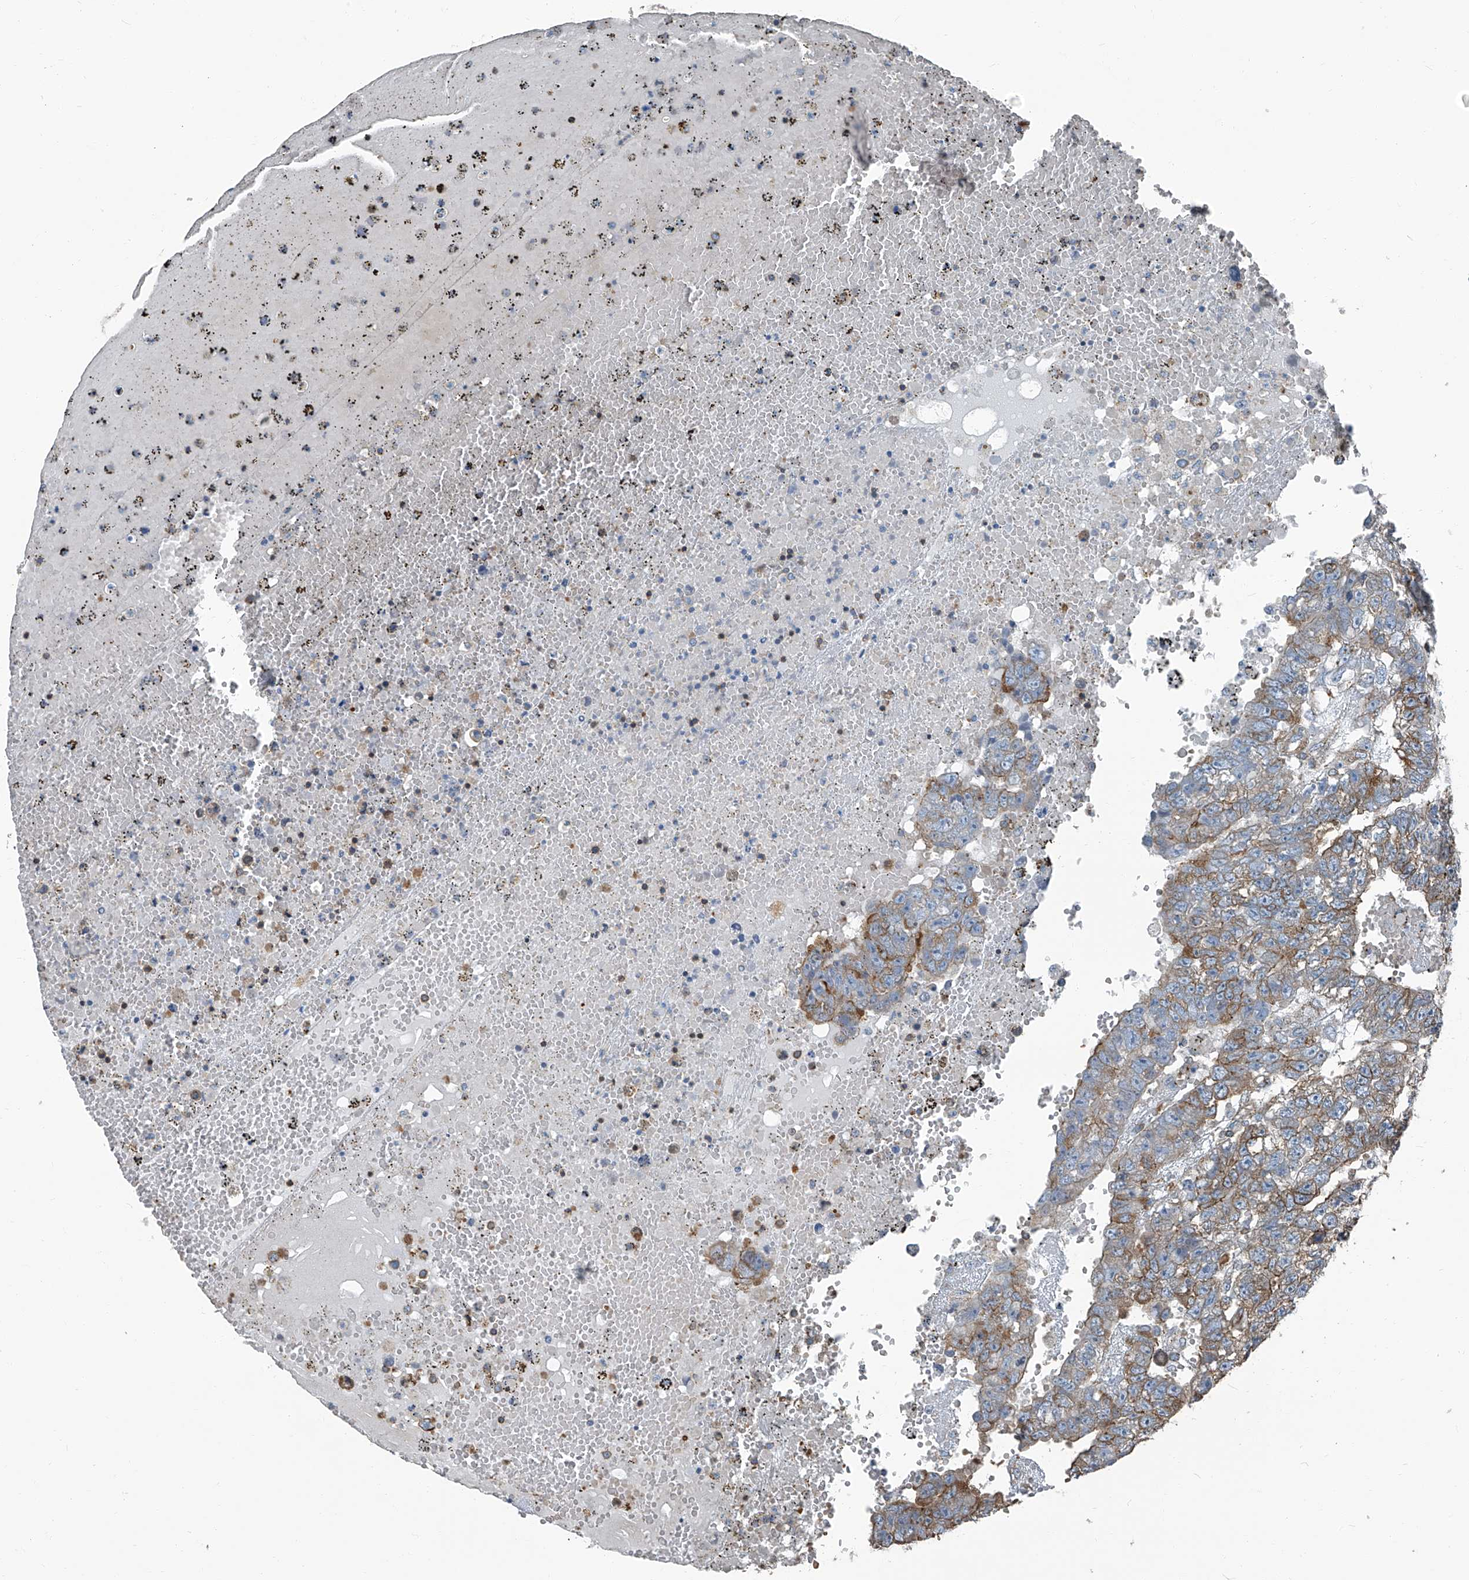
{"staining": {"intensity": "moderate", "quantity": "<25%", "location": "cytoplasmic/membranous"}, "tissue": "testis cancer", "cell_type": "Tumor cells", "image_type": "cancer", "snomed": [{"axis": "morphology", "description": "Carcinoma, Embryonal, NOS"}, {"axis": "topography", "description": "Testis"}], "caption": "Testis cancer was stained to show a protein in brown. There is low levels of moderate cytoplasmic/membranous staining in about <25% of tumor cells.", "gene": "SEPTIN7", "patient": {"sex": "male", "age": 25}}